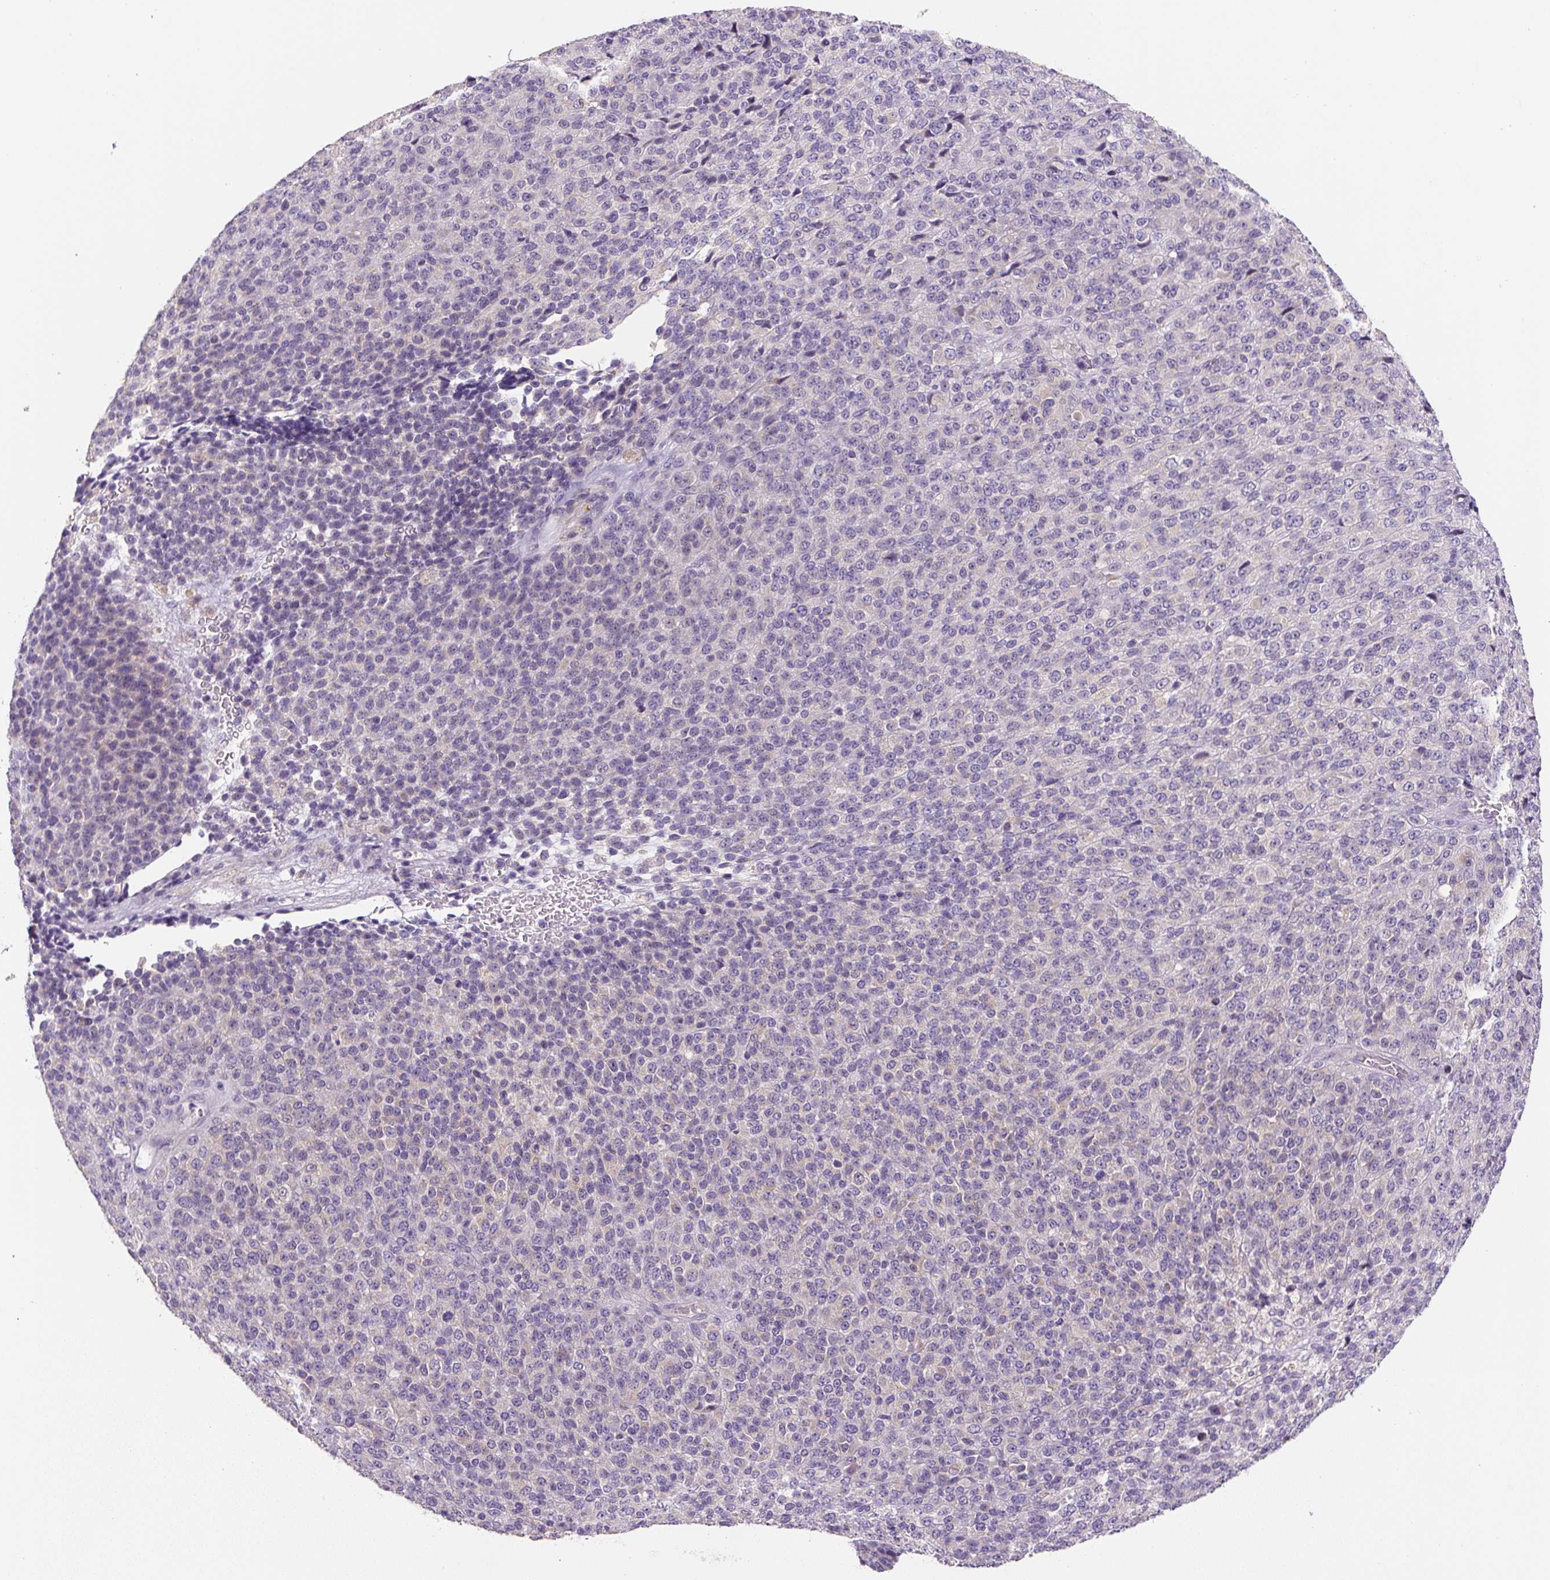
{"staining": {"intensity": "negative", "quantity": "none", "location": "none"}, "tissue": "melanoma", "cell_type": "Tumor cells", "image_type": "cancer", "snomed": [{"axis": "morphology", "description": "Malignant melanoma, Metastatic site"}, {"axis": "topography", "description": "Brain"}], "caption": "Tumor cells are negative for protein expression in human melanoma. (IHC, brightfield microscopy, high magnification).", "gene": "UBL3", "patient": {"sex": "female", "age": 56}}